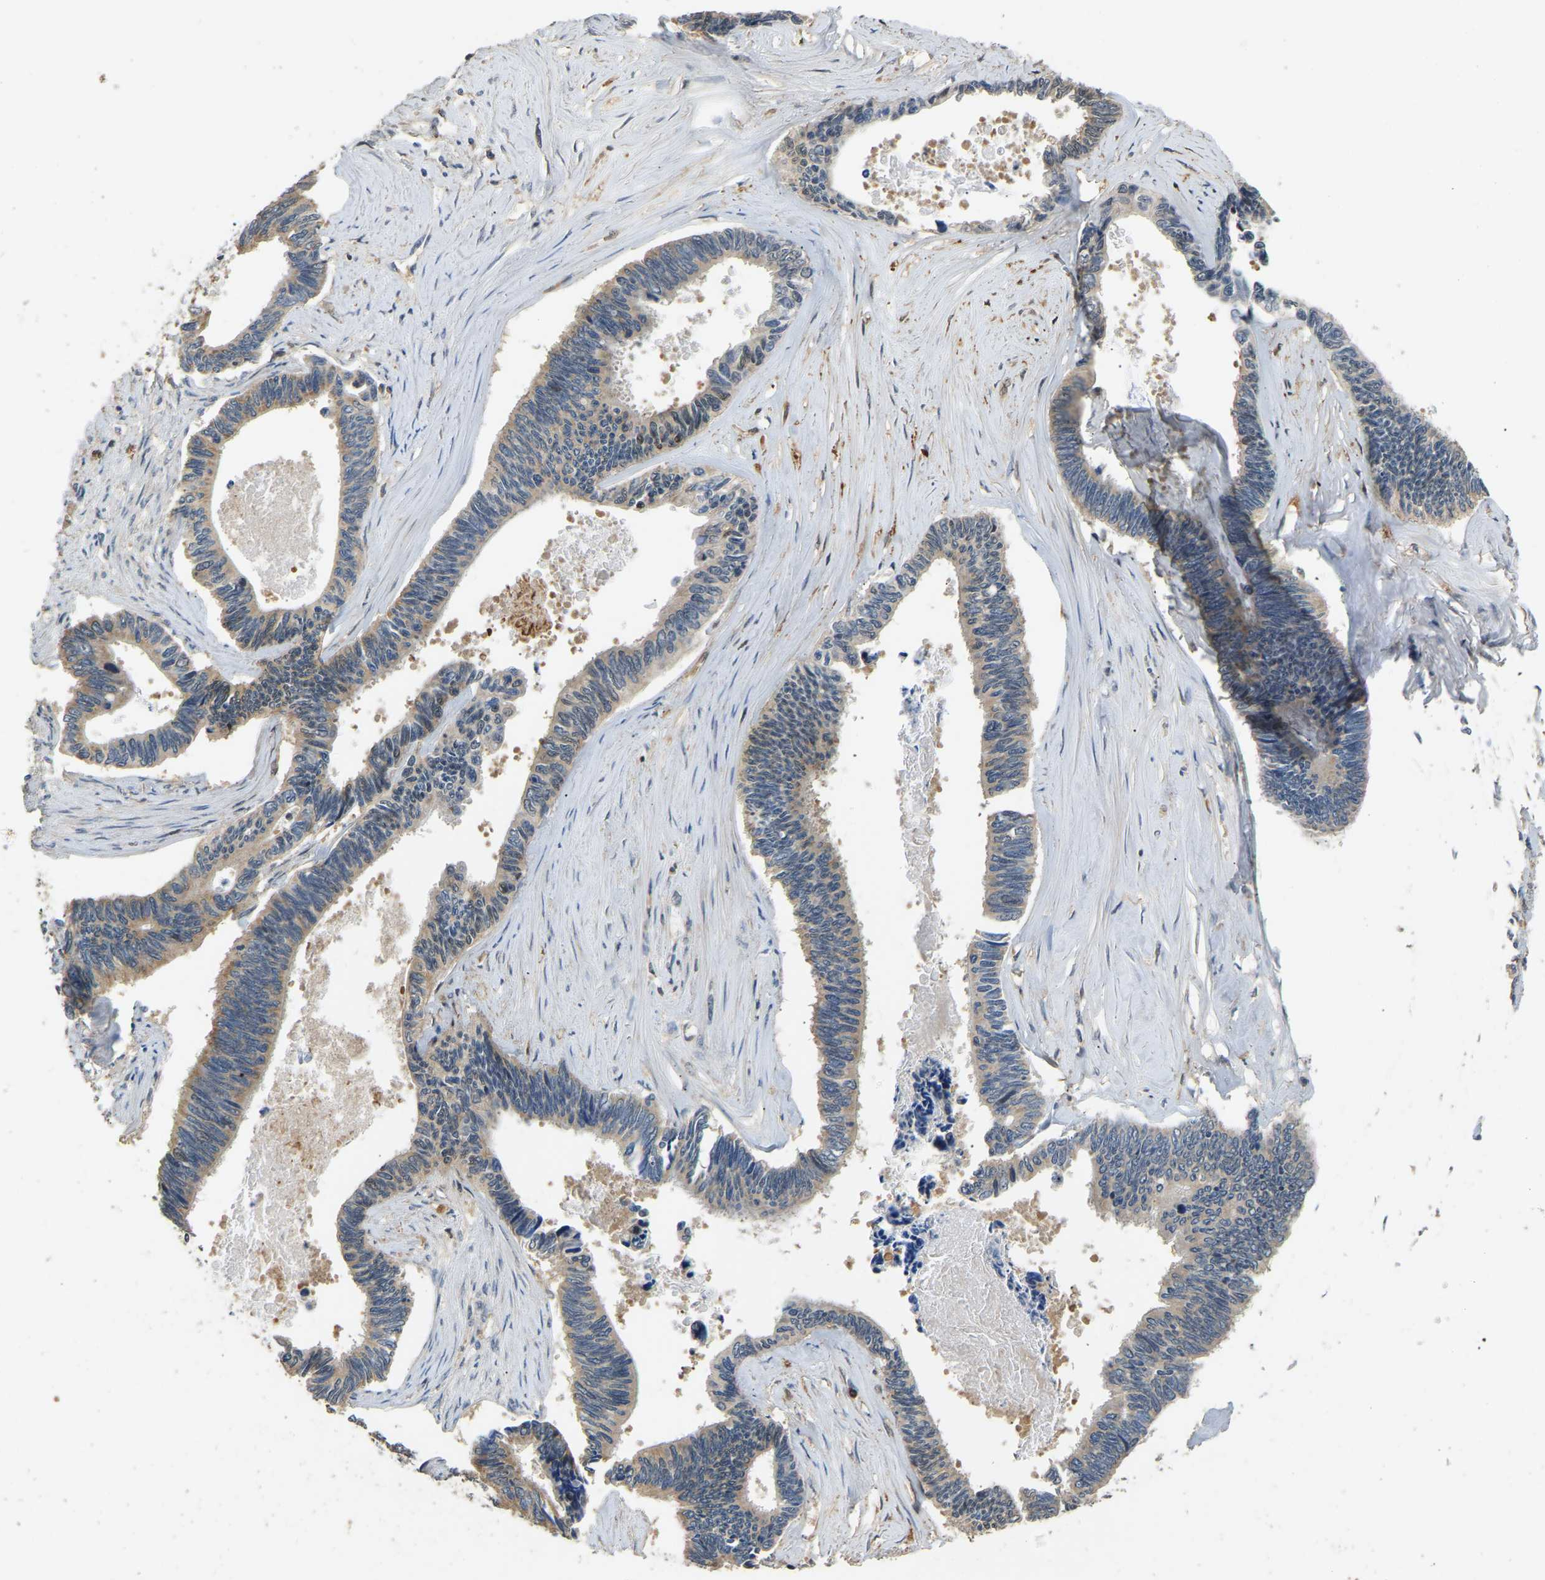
{"staining": {"intensity": "moderate", "quantity": ">75%", "location": "cytoplasmic/membranous"}, "tissue": "pancreatic cancer", "cell_type": "Tumor cells", "image_type": "cancer", "snomed": [{"axis": "morphology", "description": "Adenocarcinoma, NOS"}, {"axis": "topography", "description": "Pancreas"}], "caption": "Adenocarcinoma (pancreatic) stained with a brown dye demonstrates moderate cytoplasmic/membranous positive expression in approximately >75% of tumor cells.", "gene": "TUFM", "patient": {"sex": "female", "age": 70}}